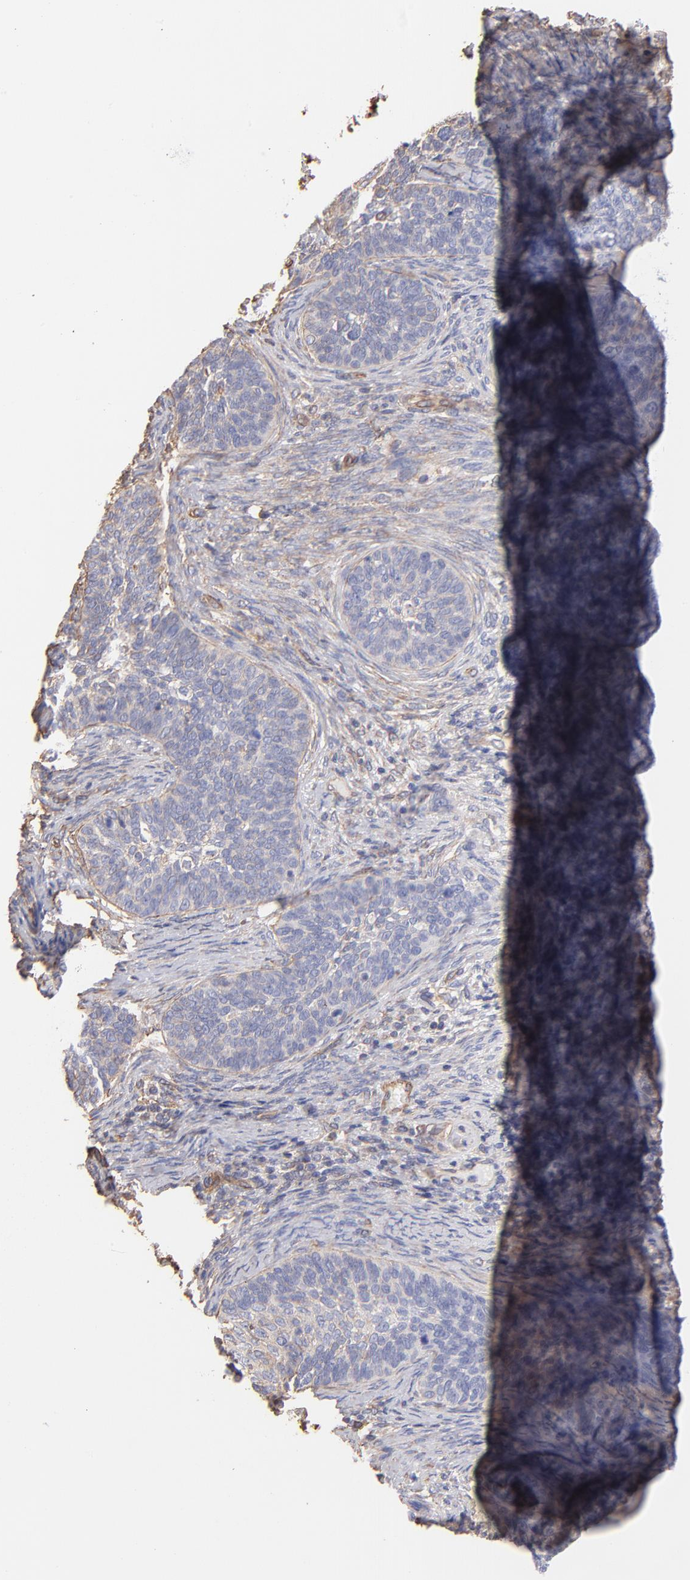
{"staining": {"intensity": "weak", "quantity": ">75%", "location": "cytoplasmic/membranous"}, "tissue": "cervical cancer", "cell_type": "Tumor cells", "image_type": "cancer", "snomed": [{"axis": "morphology", "description": "Squamous cell carcinoma, NOS"}, {"axis": "topography", "description": "Cervix"}], "caption": "IHC micrograph of neoplastic tissue: human cervical squamous cell carcinoma stained using immunohistochemistry (IHC) demonstrates low levels of weak protein expression localized specifically in the cytoplasmic/membranous of tumor cells, appearing as a cytoplasmic/membranous brown color.", "gene": "PLEC", "patient": {"sex": "female", "age": 33}}